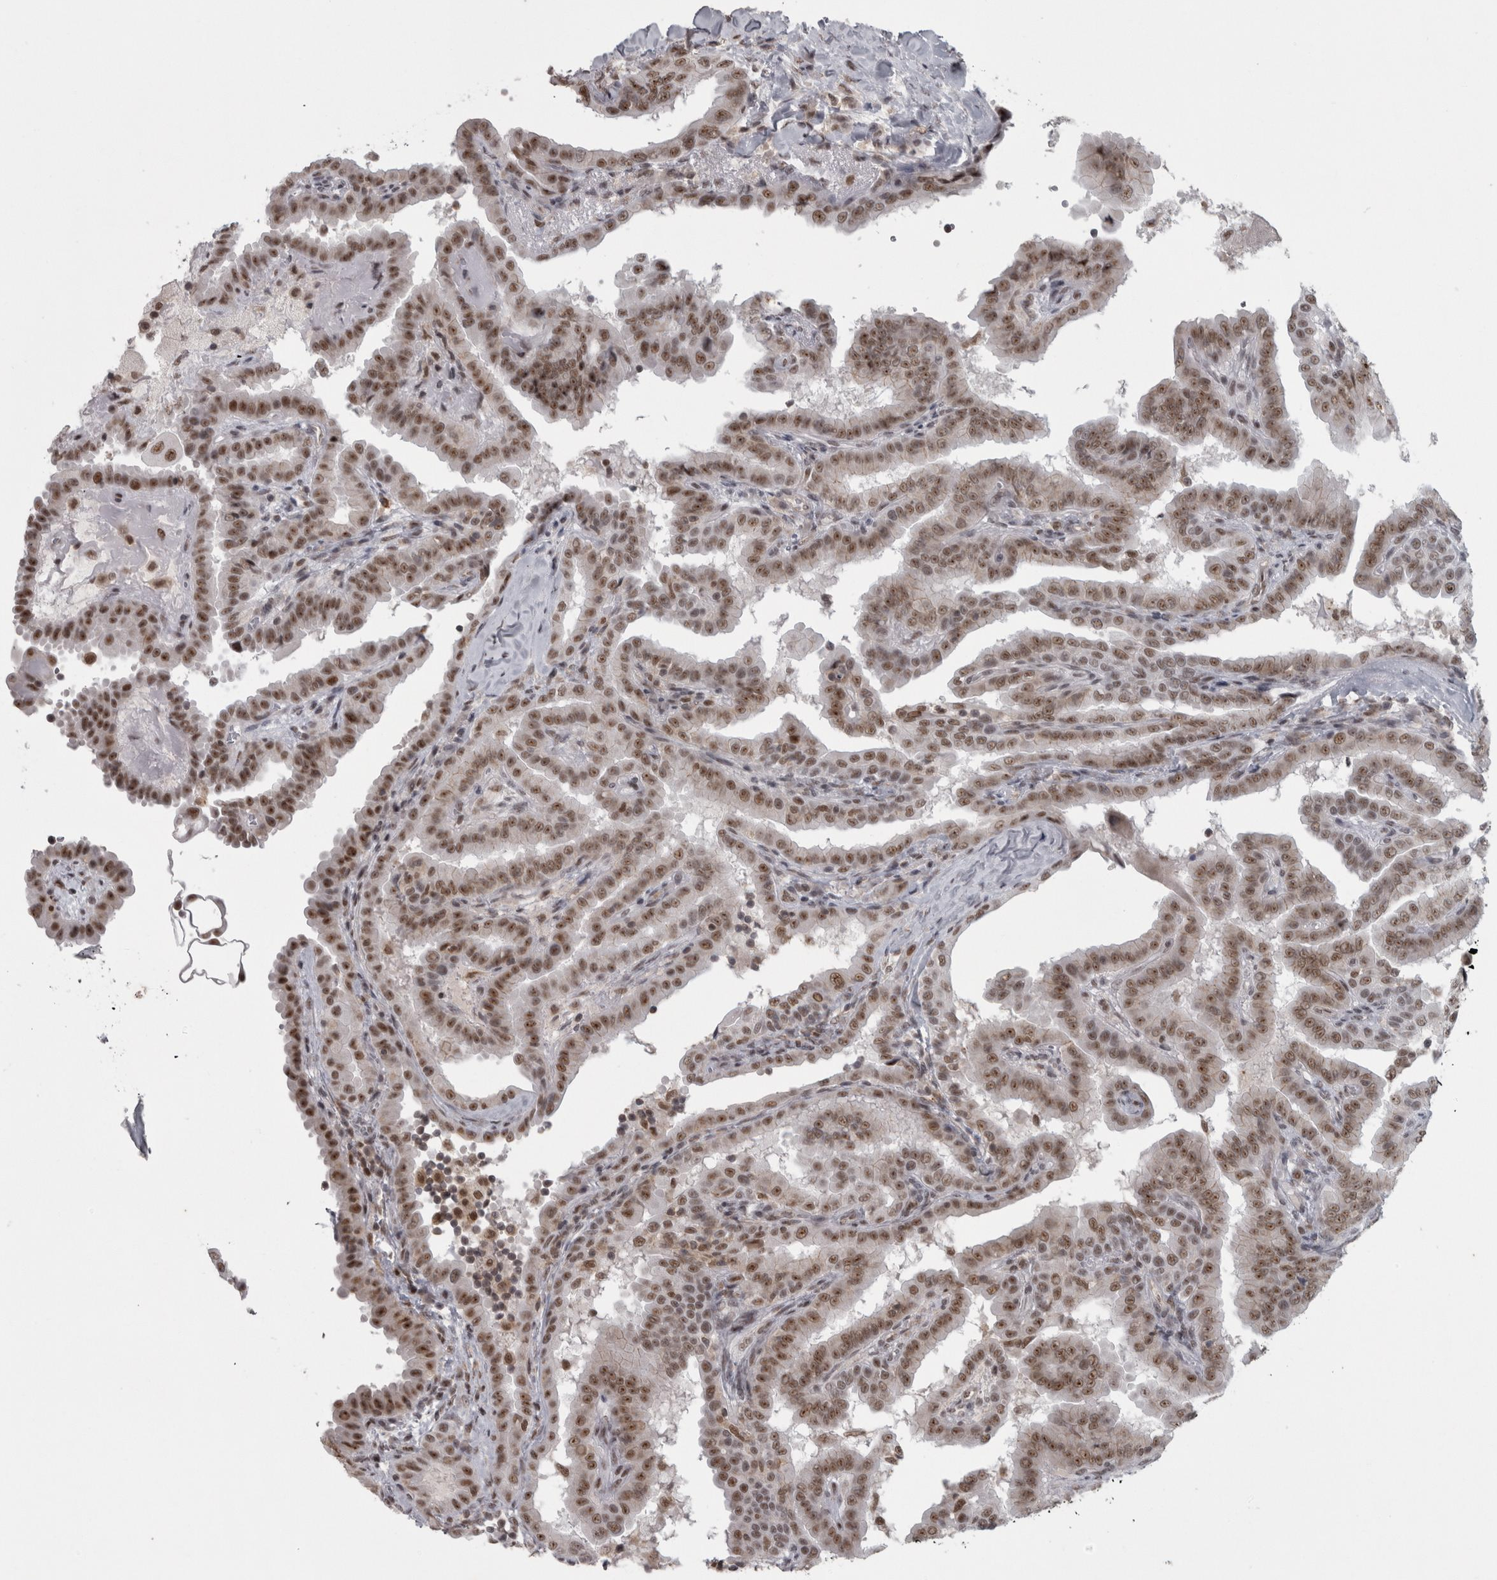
{"staining": {"intensity": "moderate", "quantity": ">75%", "location": "nuclear"}, "tissue": "thyroid cancer", "cell_type": "Tumor cells", "image_type": "cancer", "snomed": [{"axis": "morphology", "description": "Papillary adenocarcinoma, NOS"}, {"axis": "topography", "description": "Thyroid gland"}], "caption": "Tumor cells exhibit medium levels of moderate nuclear expression in approximately >75% of cells in human thyroid cancer (papillary adenocarcinoma). The staining was performed using DAB to visualize the protein expression in brown, while the nuclei were stained in blue with hematoxylin (Magnification: 20x).", "gene": "MICU3", "patient": {"sex": "male", "age": 33}}